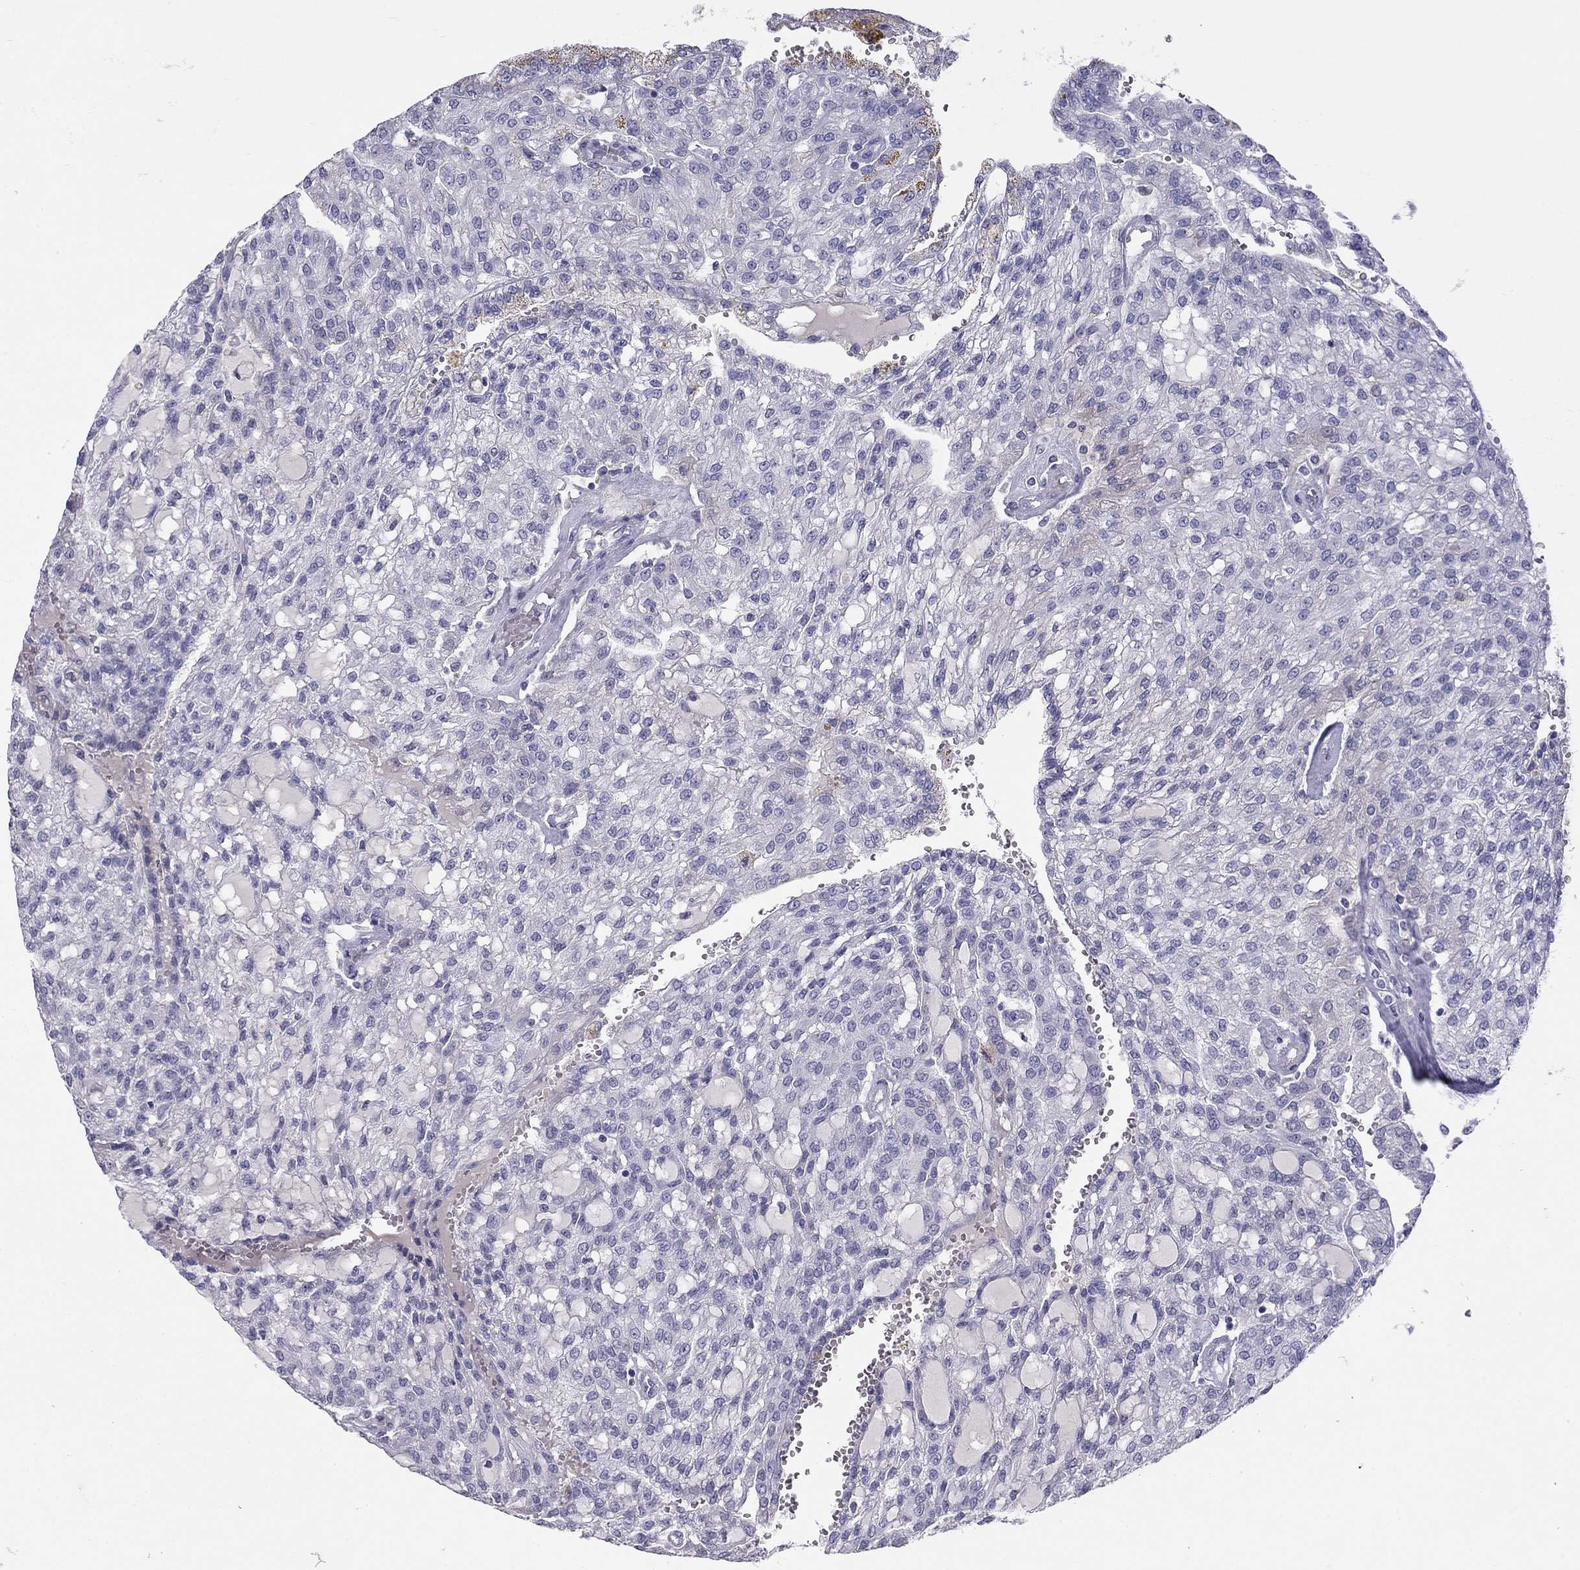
{"staining": {"intensity": "negative", "quantity": "none", "location": "none"}, "tissue": "renal cancer", "cell_type": "Tumor cells", "image_type": "cancer", "snomed": [{"axis": "morphology", "description": "Adenocarcinoma, NOS"}, {"axis": "topography", "description": "Kidney"}], "caption": "Tumor cells show no significant positivity in renal cancer. (DAB immunohistochemistry (IHC), high magnification).", "gene": "KLRG1", "patient": {"sex": "male", "age": 63}}